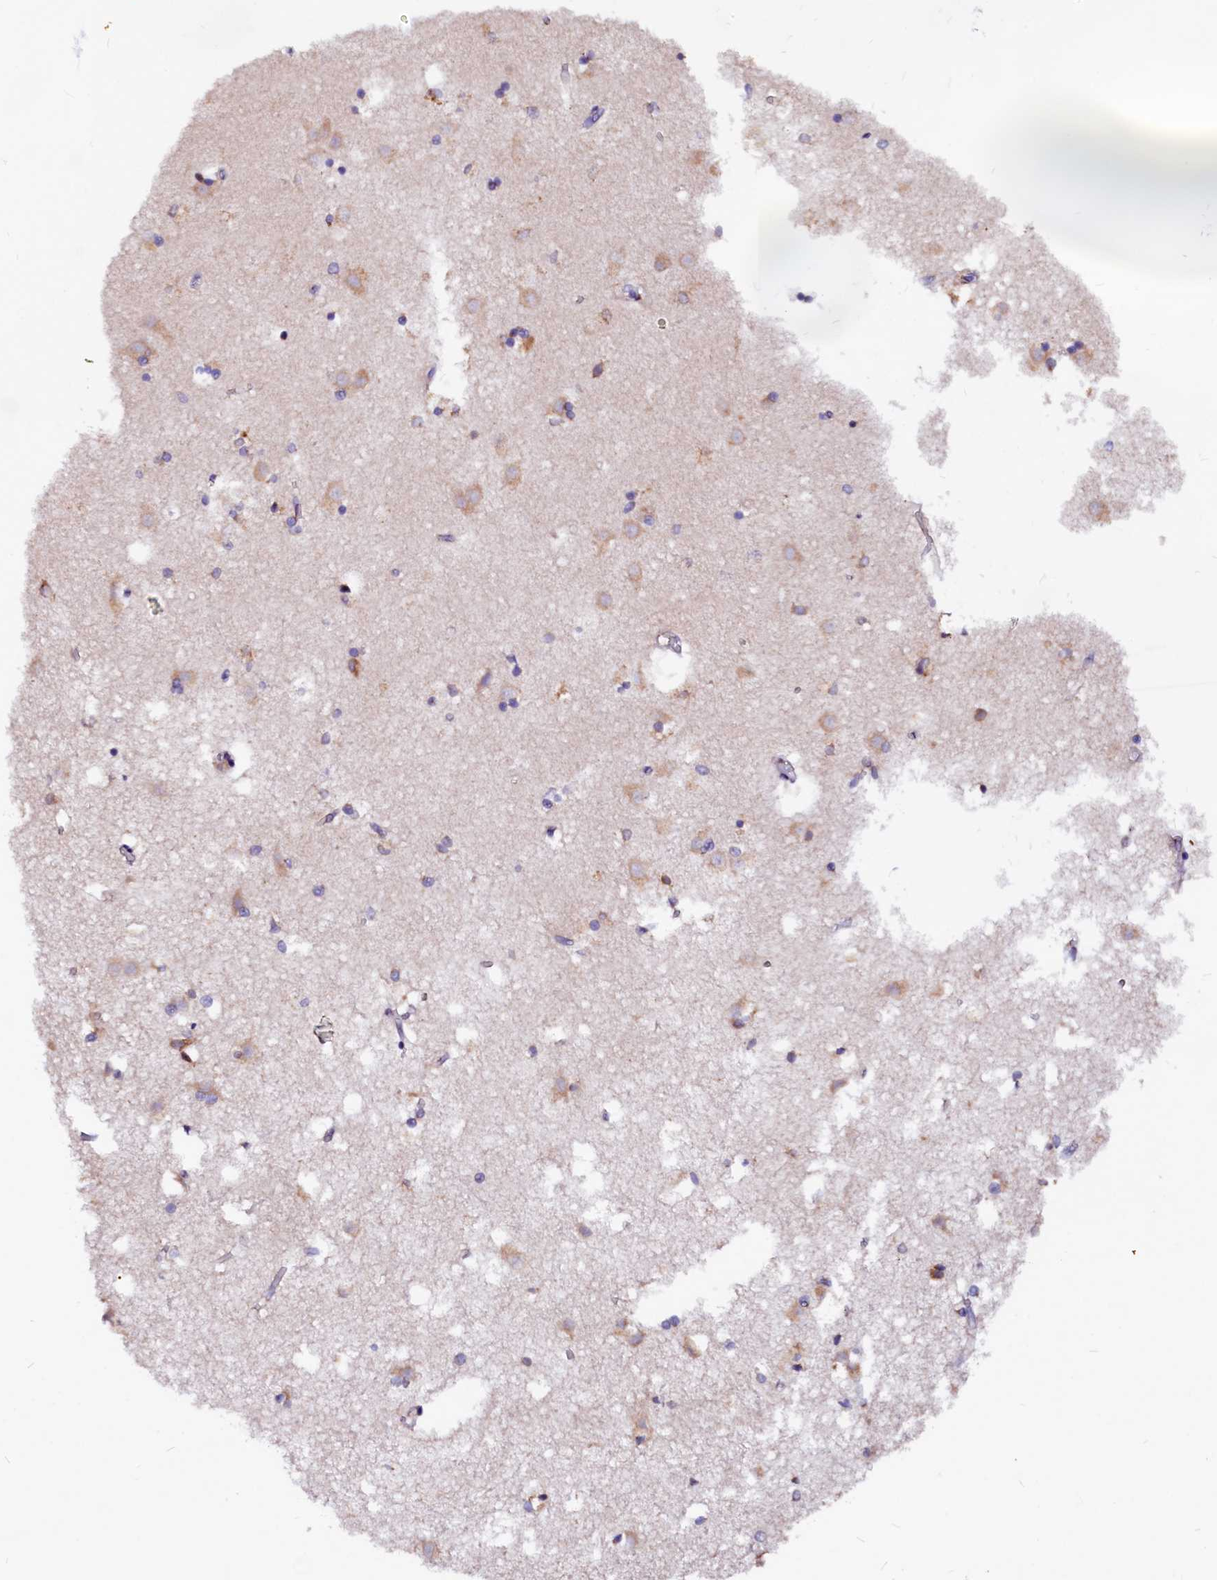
{"staining": {"intensity": "weak", "quantity": "<25%", "location": "cytoplasmic/membranous"}, "tissue": "caudate", "cell_type": "Glial cells", "image_type": "normal", "snomed": [{"axis": "morphology", "description": "Normal tissue, NOS"}, {"axis": "topography", "description": "Lateral ventricle wall"}], "caption": "A high-resolution photomicrograph shows immunohistochemistry (IHC) staining of benign caudate, which shows no significant positivity in glial cells.", "gene": "LMAN1", "patient": {"sex": "male", "age": 45}}